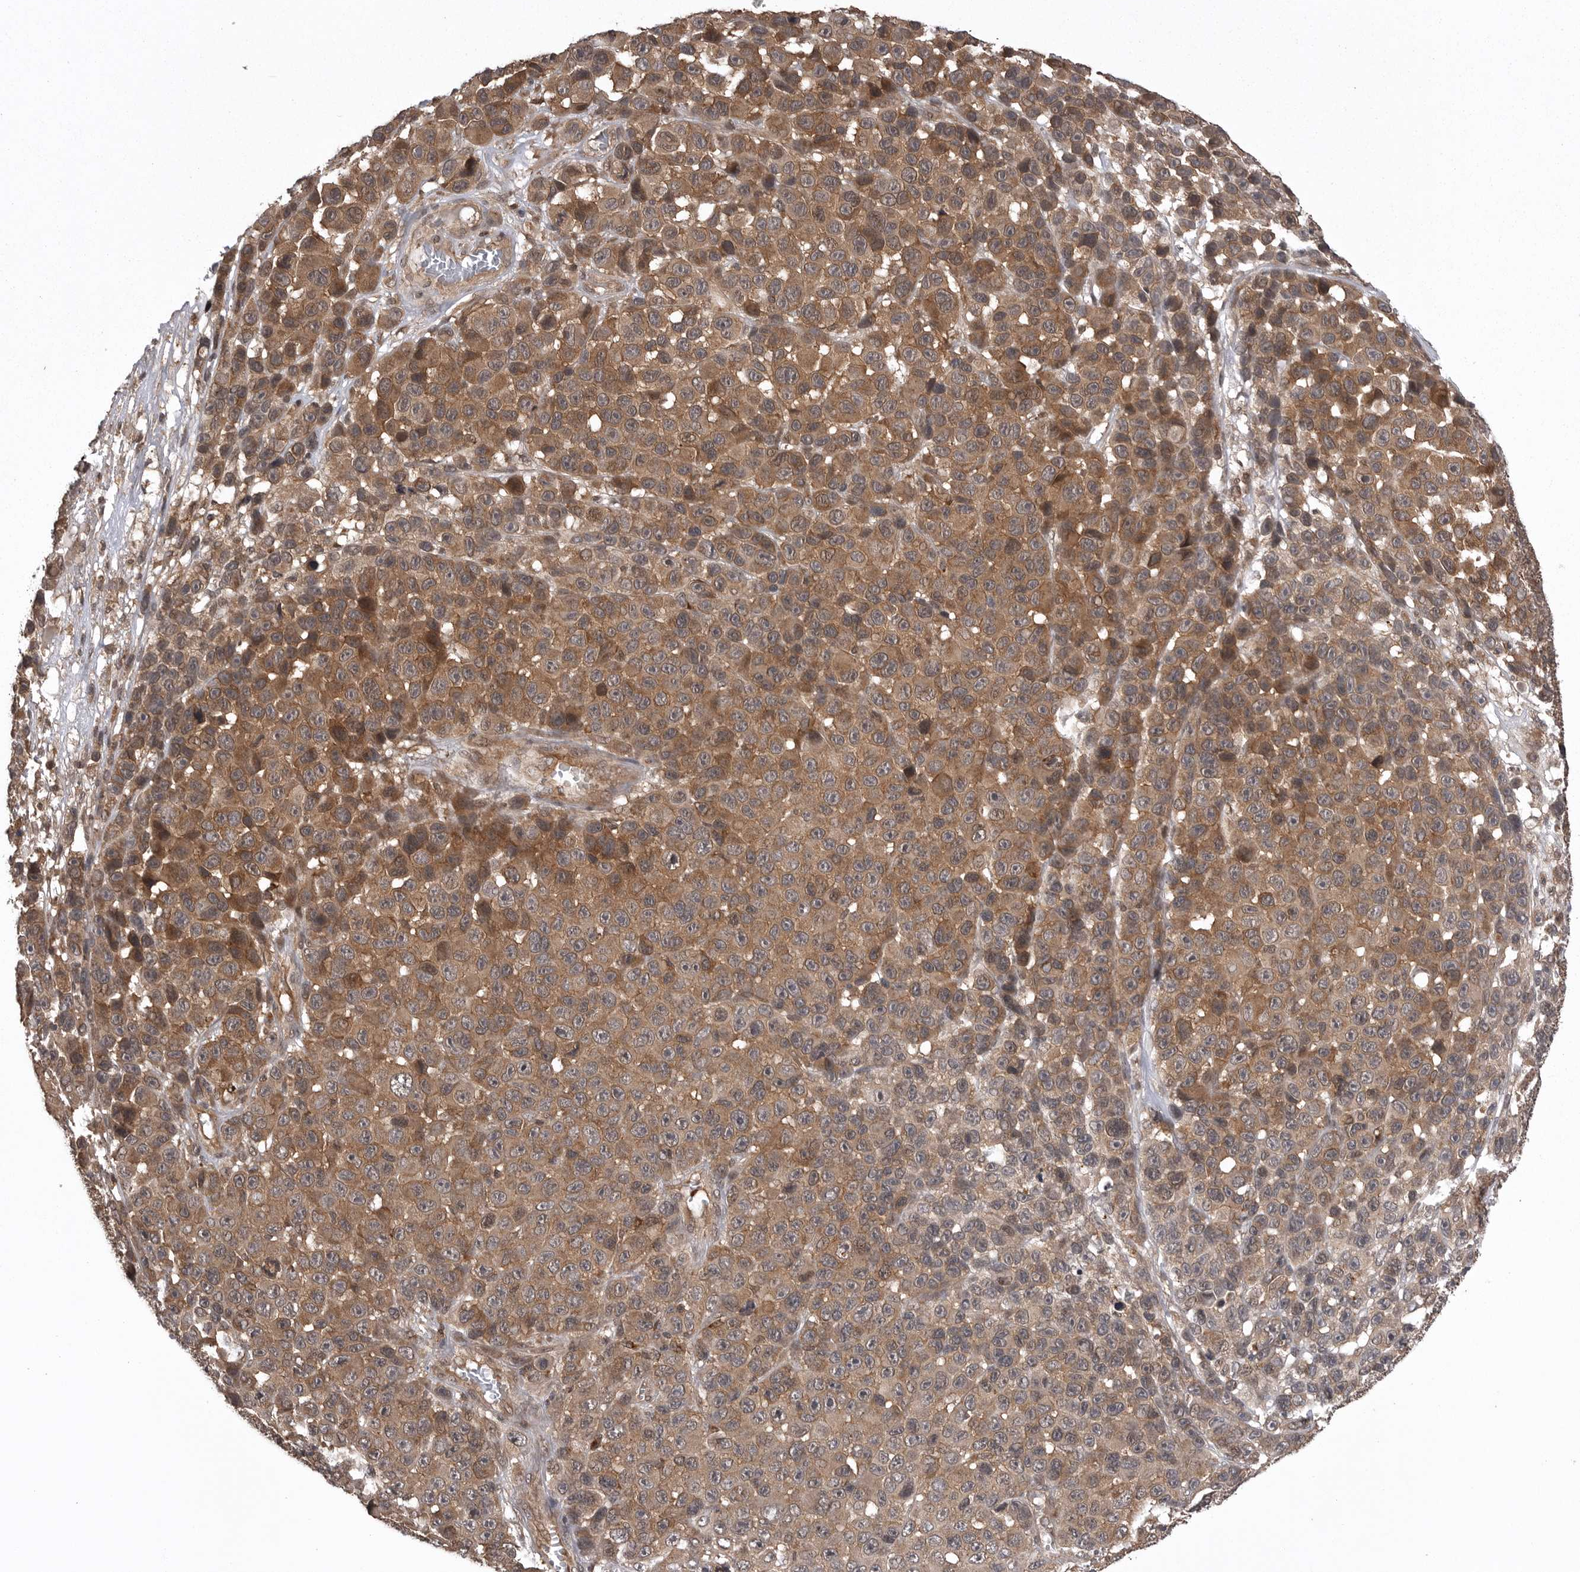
{"staining": {"intensity": "moderate", "quantity": "25%-75%", "location": "cytoplasmic/membranous"}, "tissue": "melanoma", "cell_type": "Tumor cells", "image_type": "cancer", "snomed": [{"axis": "morphology", "description": "Malignant melanoma, NOS"}, {"axis": "topography", "description": "Skin"}], "caption": "Approximately 25%-75% of tumor cells in melanoma demonstrate moderate cytoplasmic/membranous protein expression as visualized by brown immunohistochemical staining.", "gene": "AOAH", "patient": {"sex": "male", "age": 53}}